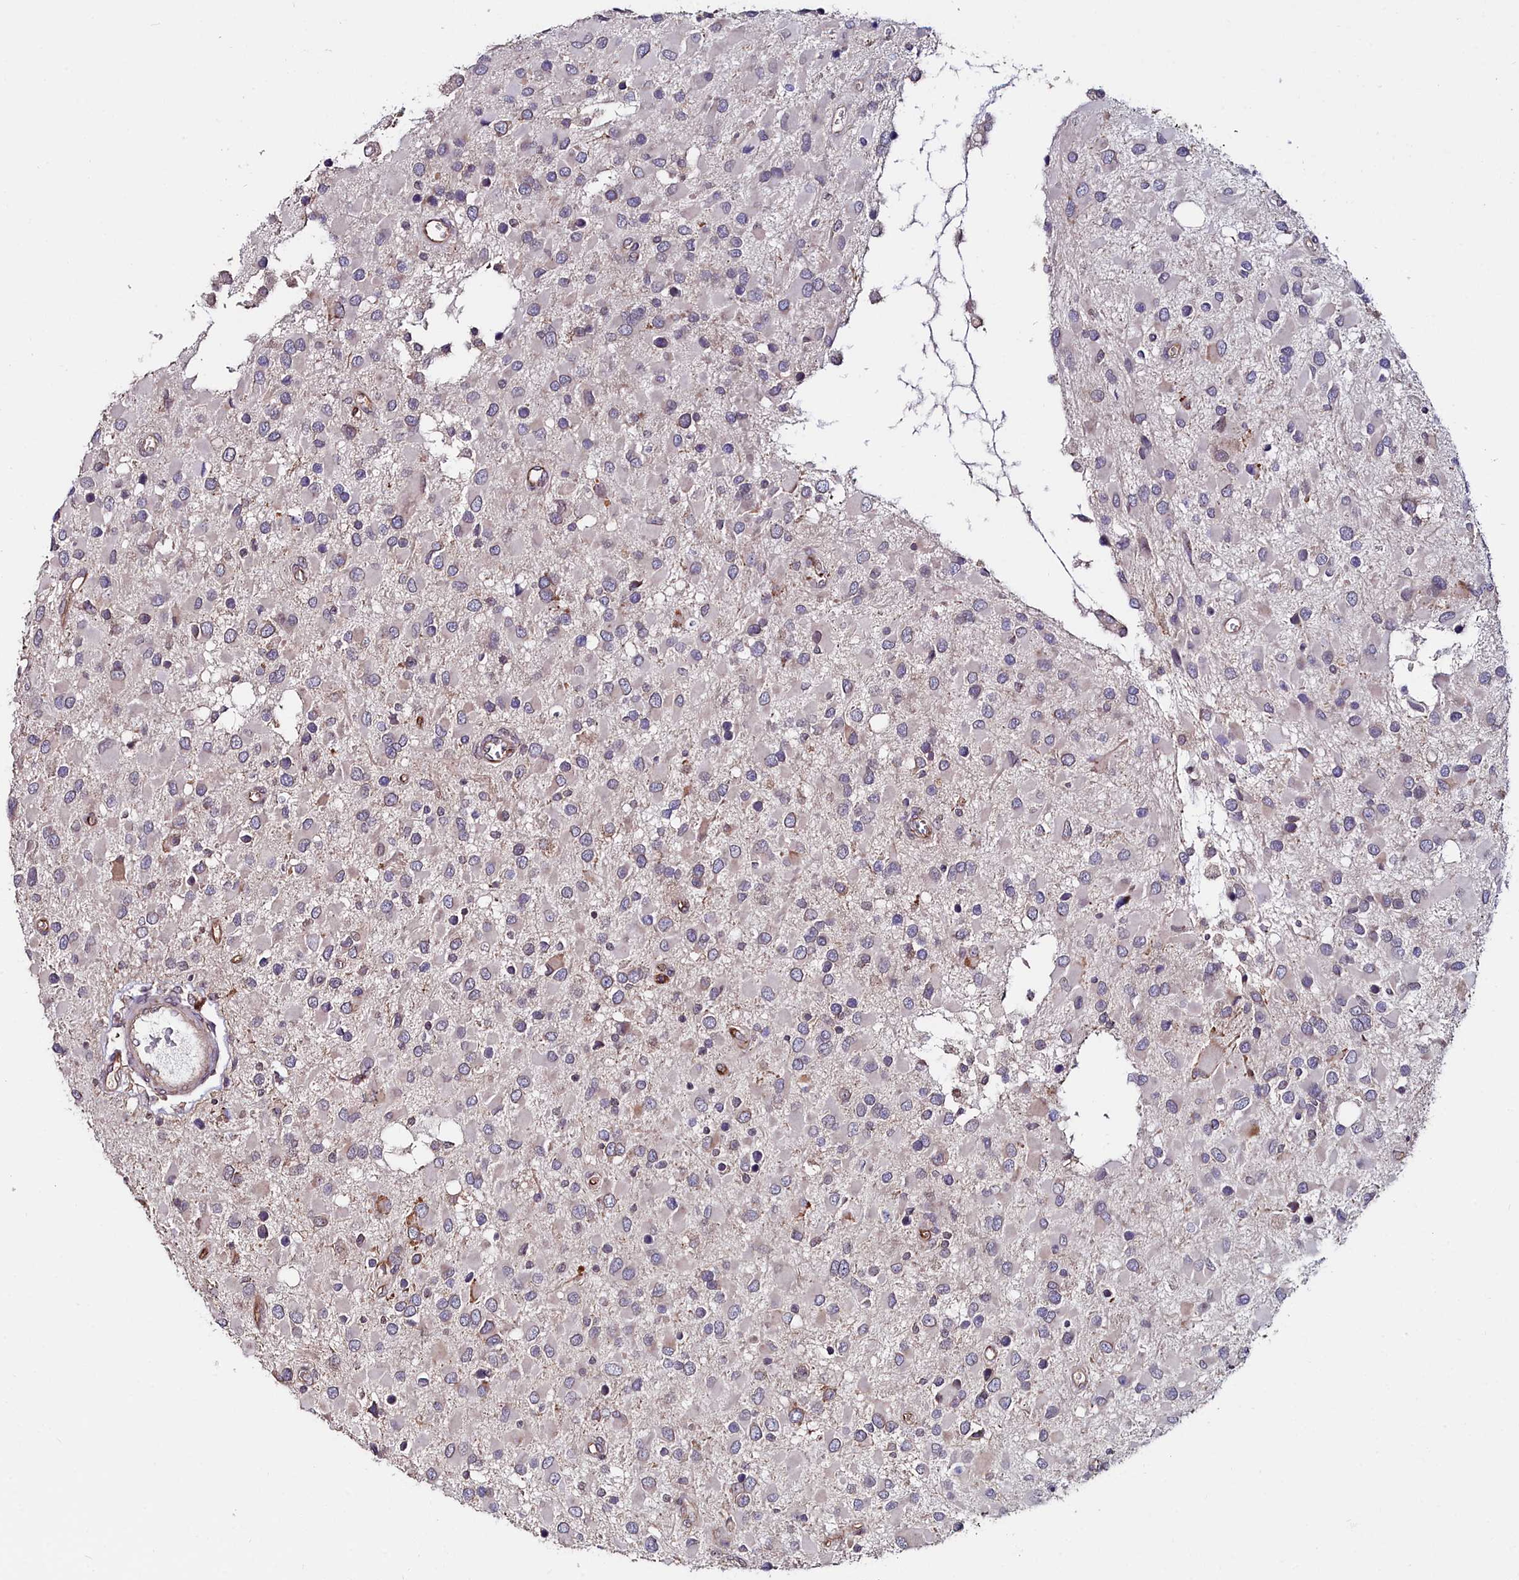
{"staining": {"intensity": "negative", "quantity": "none", "location": "none"}, "tissue": "glioma", "cell_type": "Tumor cells", "image_type": "cancer", "snomed": [{"axis": "morphology", "description": "Glioma, malignant, High grade"}, {"axis": "topography", "description": "Brain"}], "caption": "IHC photomicrograph of human glioma stained for a protein (brown), which shows no expression in tumor cells. (Brightfield microscopy of DAB immunohistochemistry (IHC) at high magnification).", "gene": "C4orf19", "patient": {"sex": "male", "age": 53}}